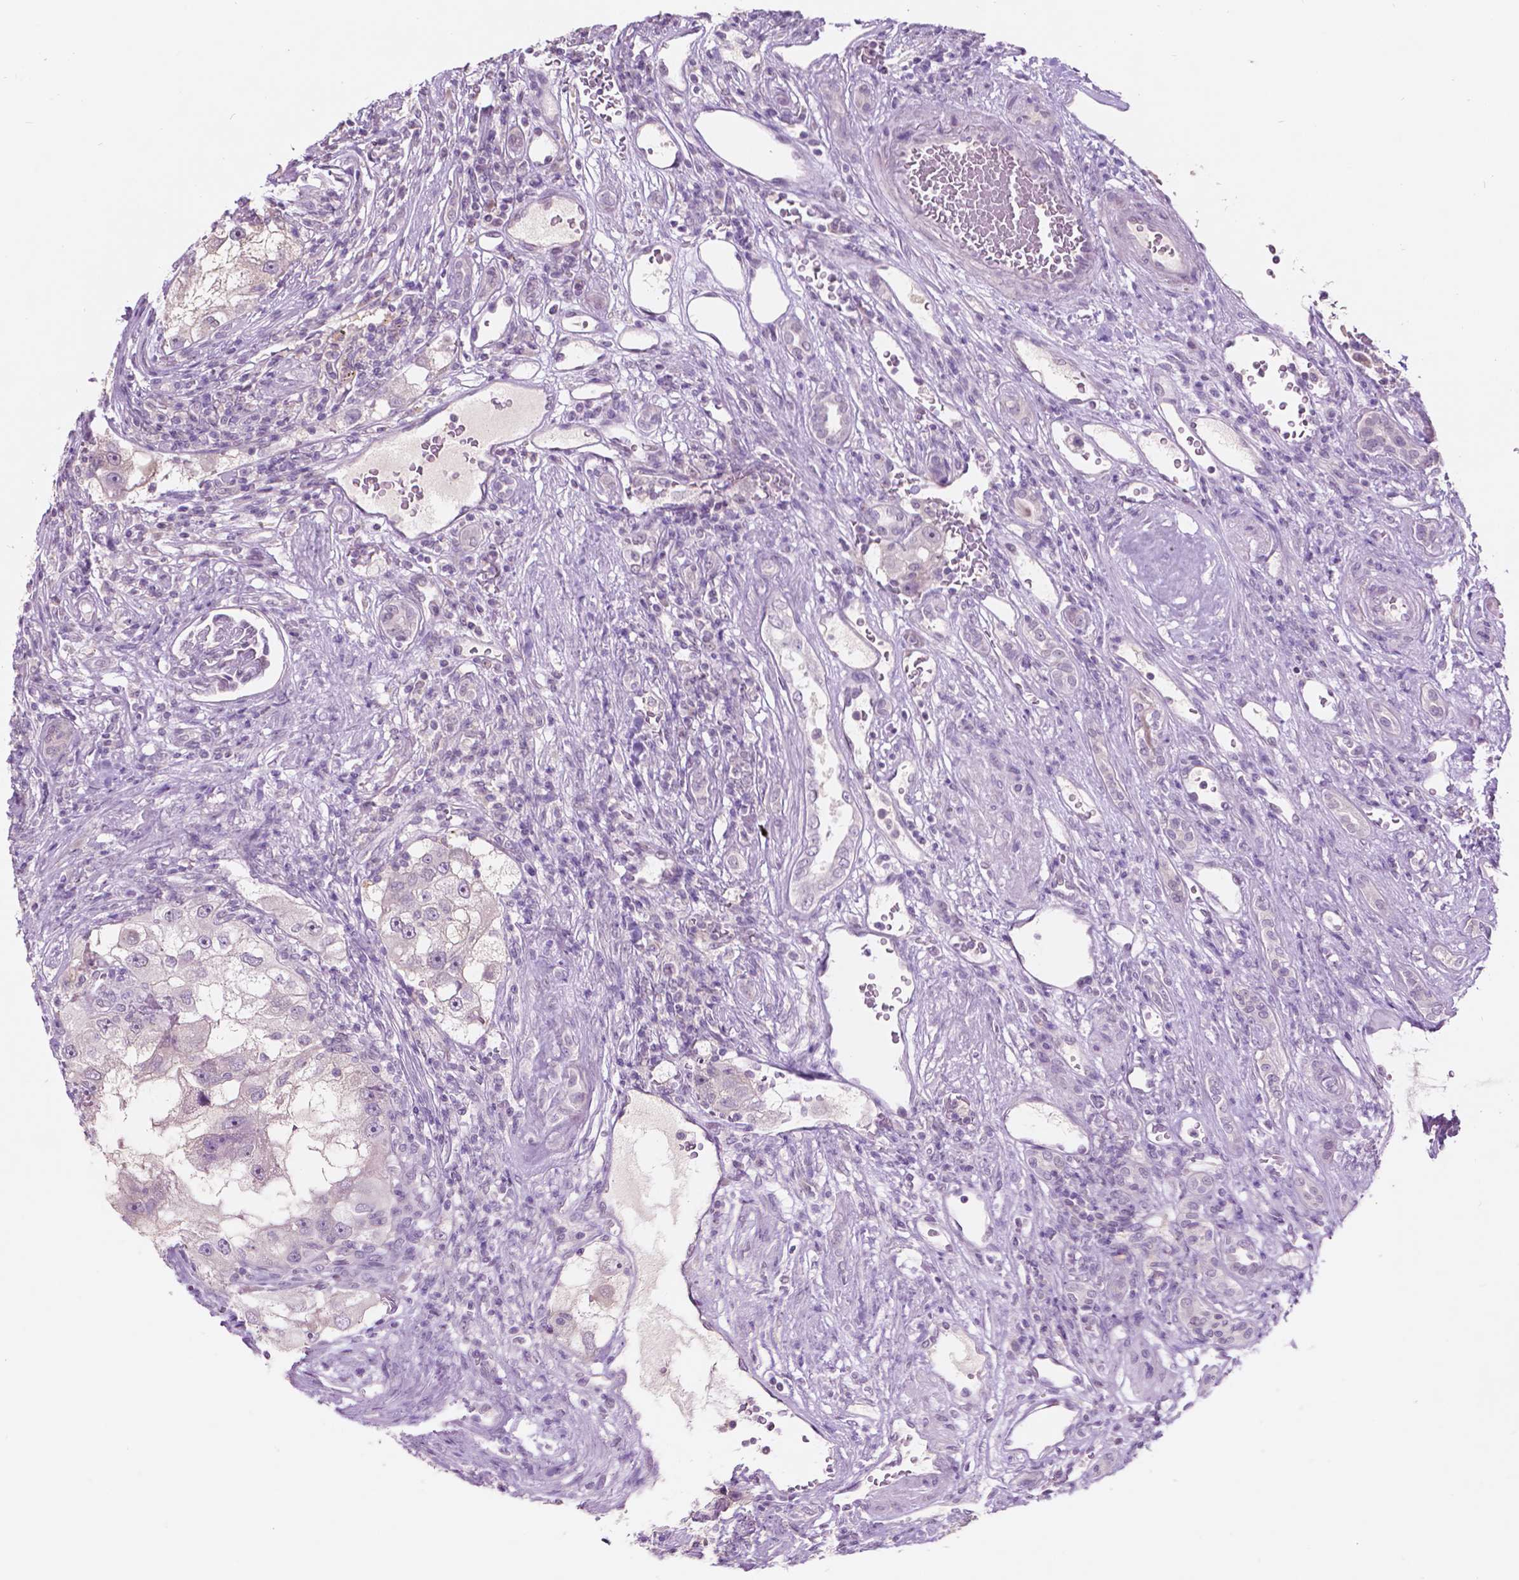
{"staining": {"intensity": "negative", "quantity": "none", "location": "none"}, "tissue": "renal cancer", "cell_type": "Tumor cells", "image_type": "cancer", "snomed": [{"axis": "morphology", "description": "Adenocarcinoma, NOS"}, {"axis": "topography", "description": "Kidney"}], "caption": "The micrograph shows no staining of tumor cells in renal adenocarcinoma. (DAB (3,3'-diaminobenzidine) immunohistochemistry (IHC), high magnification).", "gene": "TM6SF2", "patient": {"sex": "male", "age": 63}}